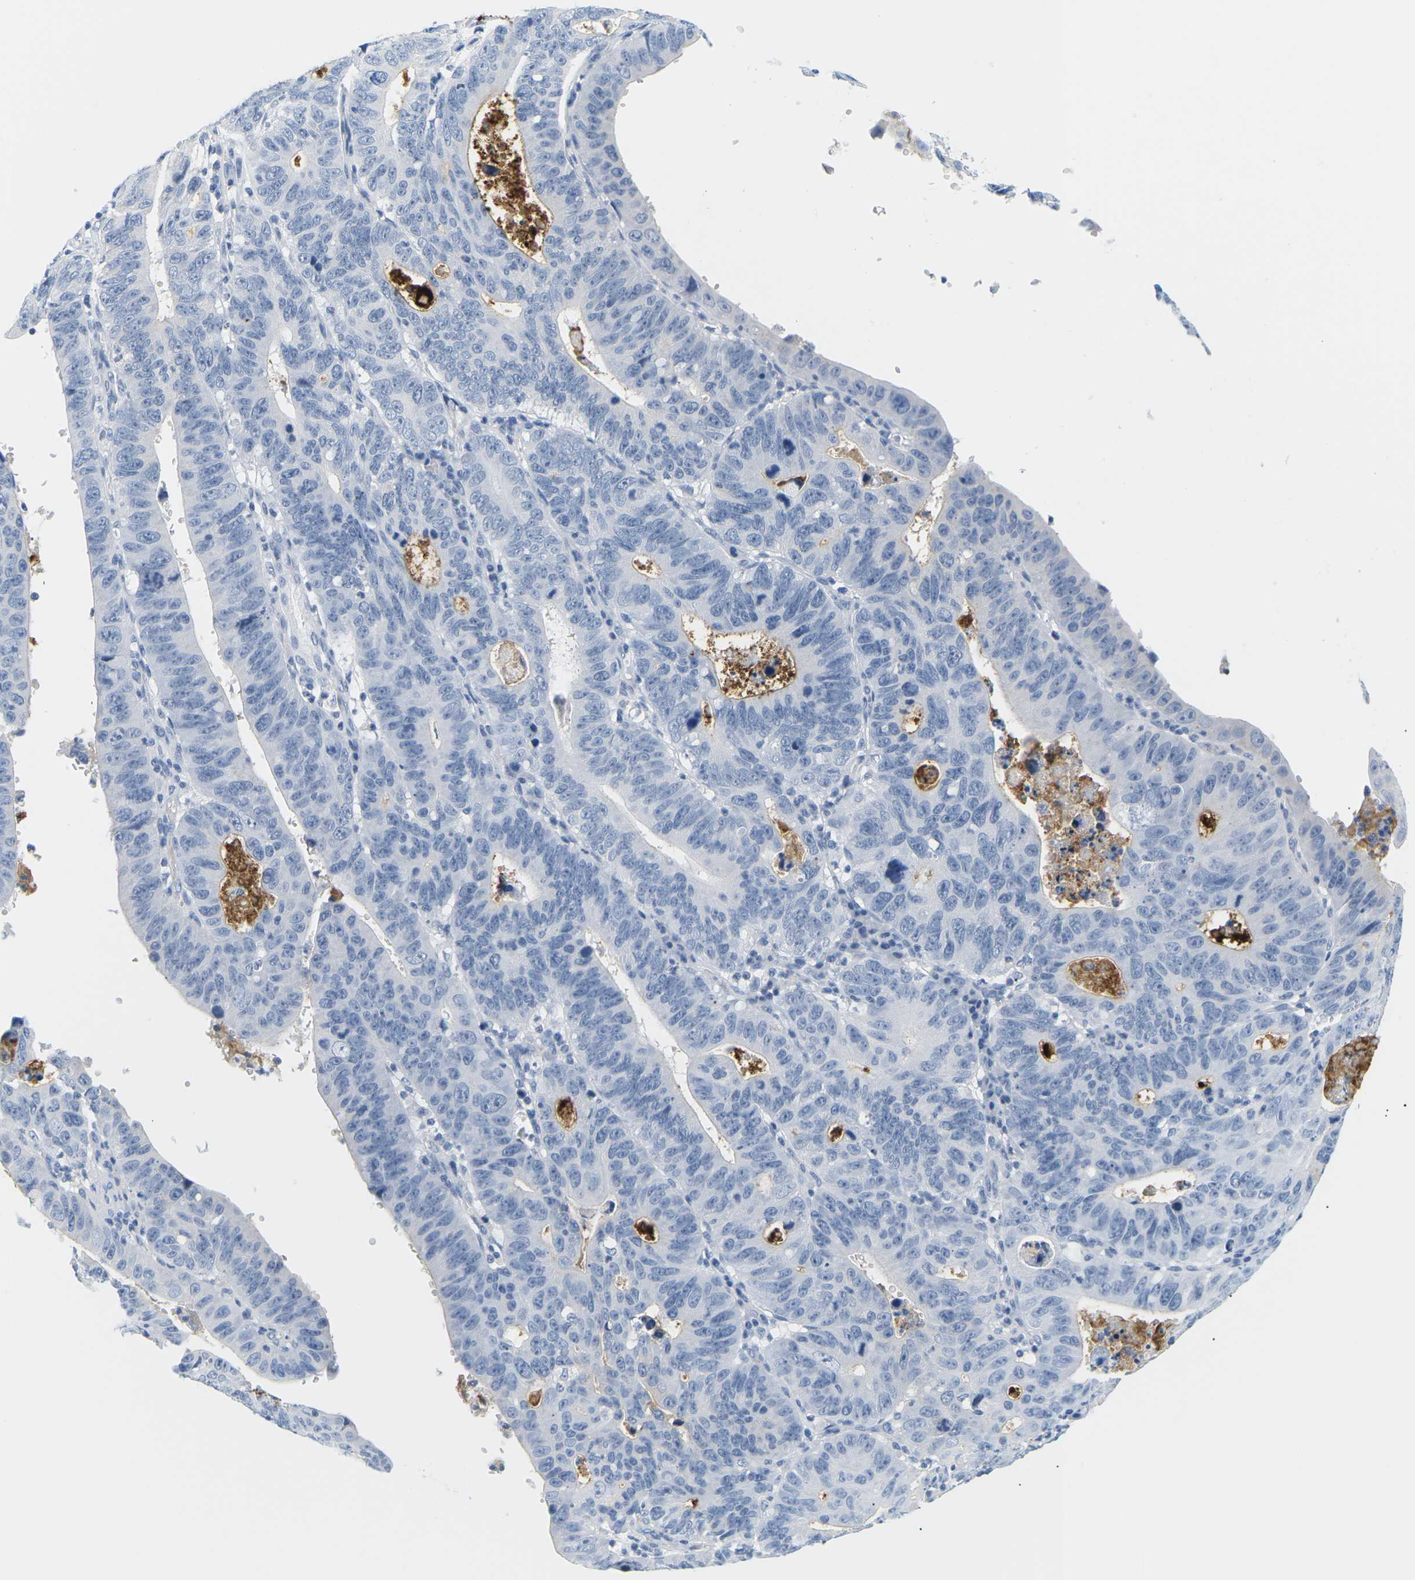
{"staining": {"intensity": "negative", "quantity": "none", "location": "none"}, "tissue": "stomach cancer", "cell_type": "Tumor cells", "image_type": "cancer", "snomed": [{"axis": "morphology", "description": "Adenocarcinoma, NOS"}, {"axis": "topography", "description": "Stomach"}], "caption": "Immunohistochemical staining of human stomach adenocarcinoma exhibits no significant positivity in tumor cells.", "gene": "APOB", "patient": {"sex": "male", "age": 59}}